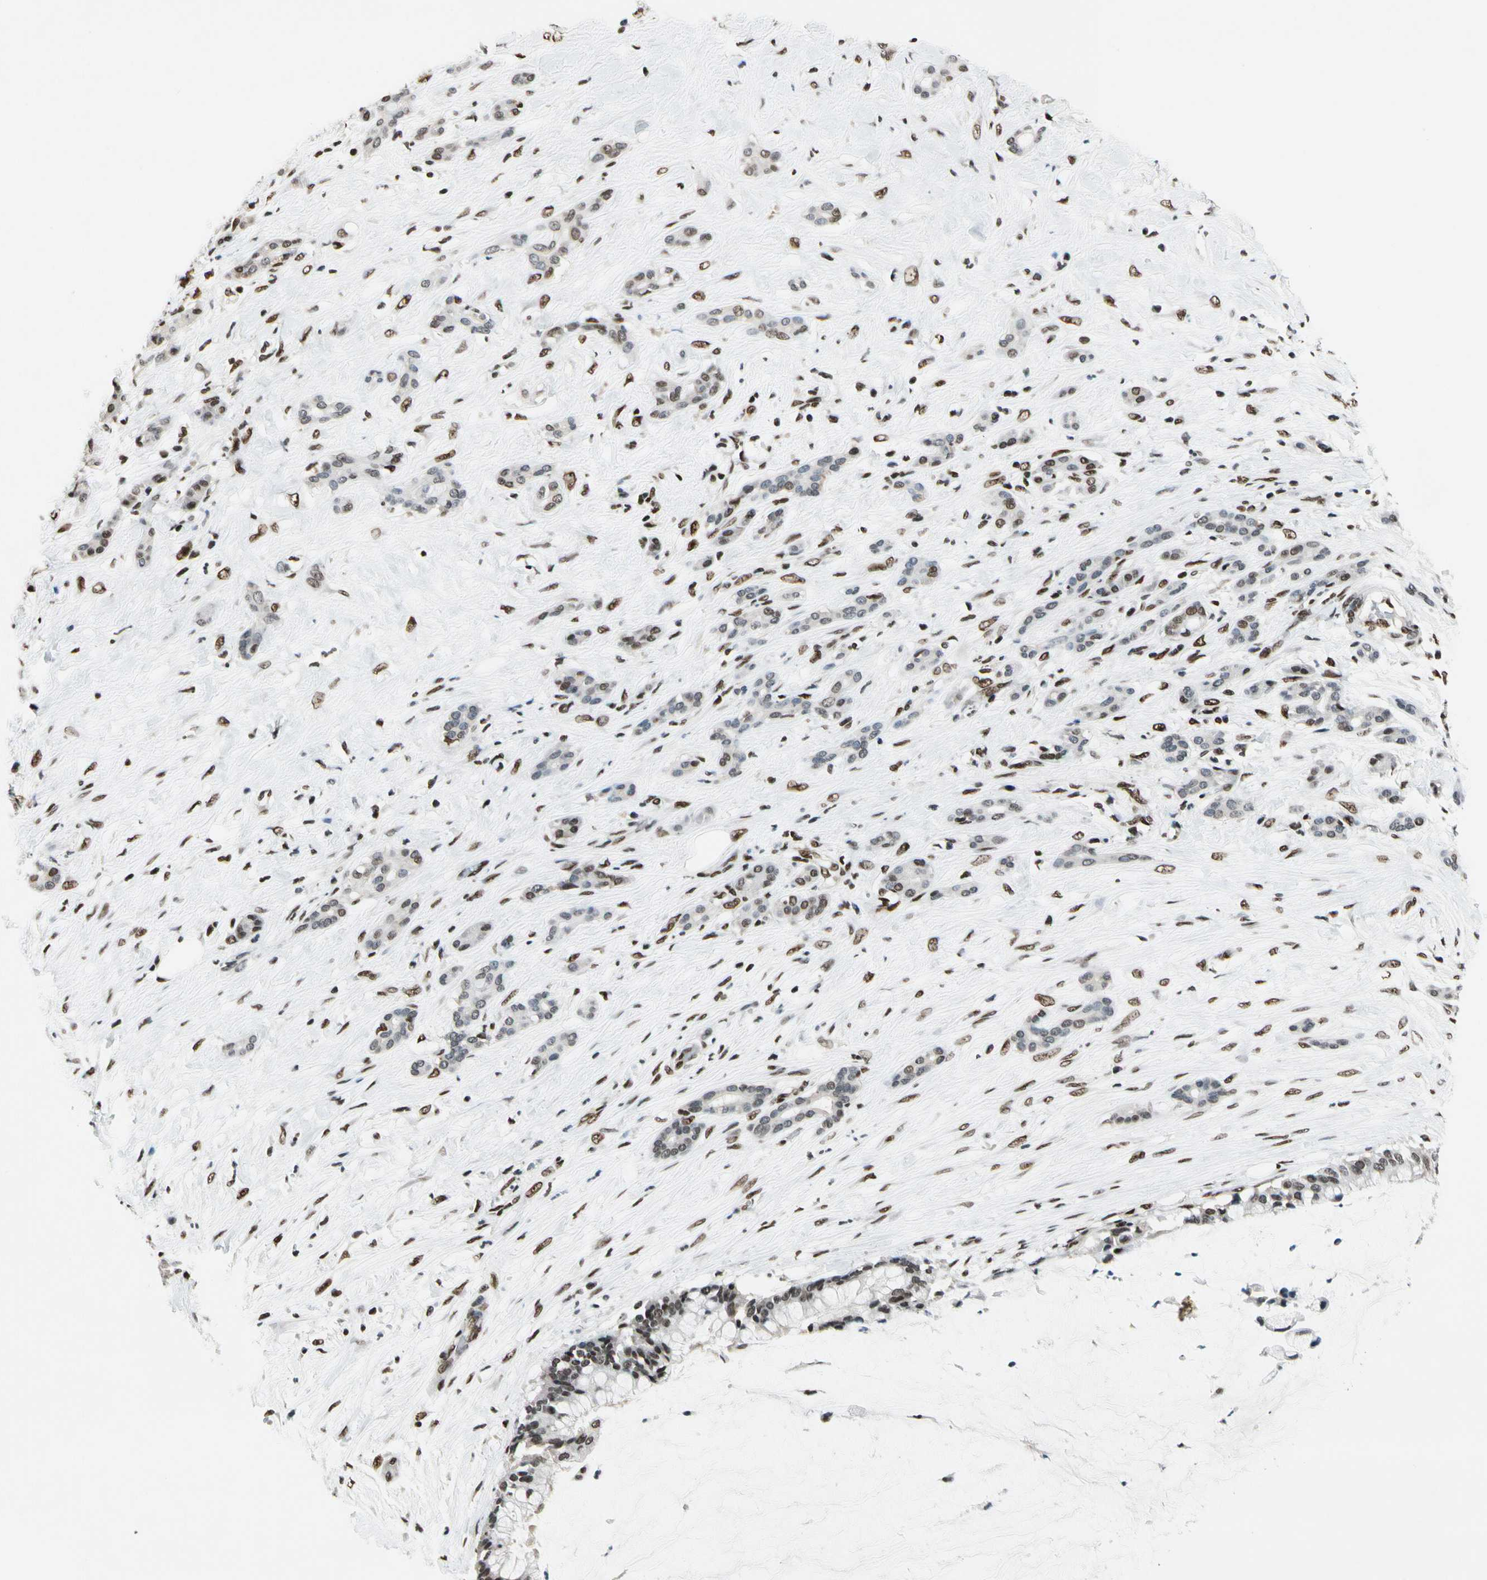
{"staining": {"intensity": "moderate", "quantity": "<25%", "location": "nuclear"}, "tissue": "pancreatic cancer", "cell_type": "Tumor cells", "image_type": "cancer", "snomed": [{"axis": "morphology", "description": "Adenocarcinoma, NOS"}, {"axis": "topography", "description": "Pancreas"}], "caption": "Moderate nuclear protein staining is present in approximately <25% of tumor cells in pancreatic cancer (adenocarcinoma). The staining was performed using DAB (3,3'-diaminobenzidine), with brown indicating positive protein expression. Nuclei are stained blue with hematoxylin.", "gene": "RECQL", "patient": {"sex": "male", "age": 41}}